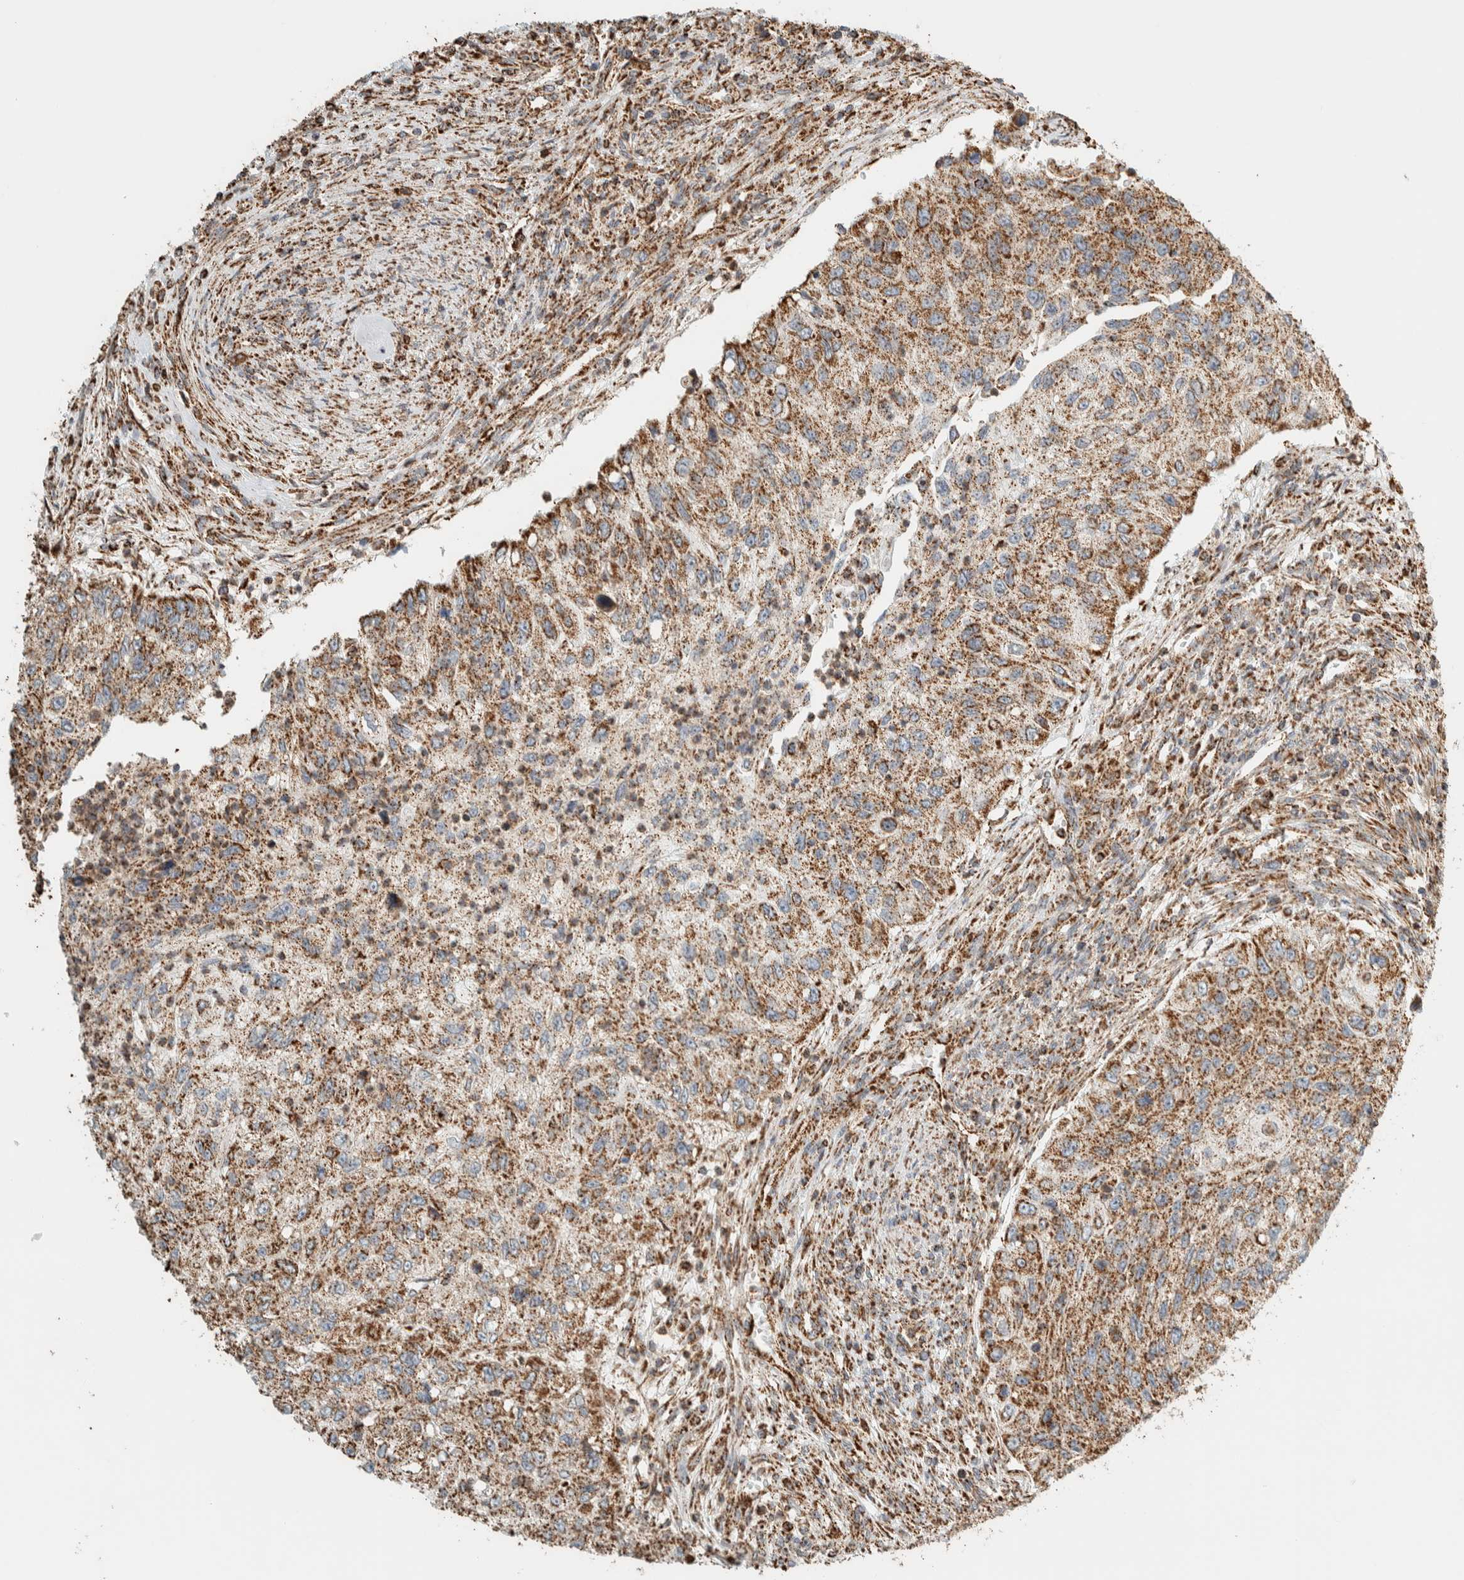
{"staining": {"intensity": "moderate", "quantity": ">75%", "location": "cytoplasmic/membranous"}, "tissue": "urothelial cancer", "cell_type": "Tumor cells", "image_type": "cancer", "snomed": [{"axis": "morphology", "description": "Urothelial carcinoma, High grade"}, {"axis": "topography", "description": "Urinary bladder"}], "caption": "Brown immunohistochemical staining in urothelial cancer exhibits moderate cytoplasmic/membranous positivity in about >75% of tumor cells. The staining was performed using DAB (3,3'-diaminobenzidine), with brown indicating positive protein expression. Nuclei are stained blue with hematoxylin.", "gene": "ZNF454", "patient": {"sex": "female", "age": 60}}